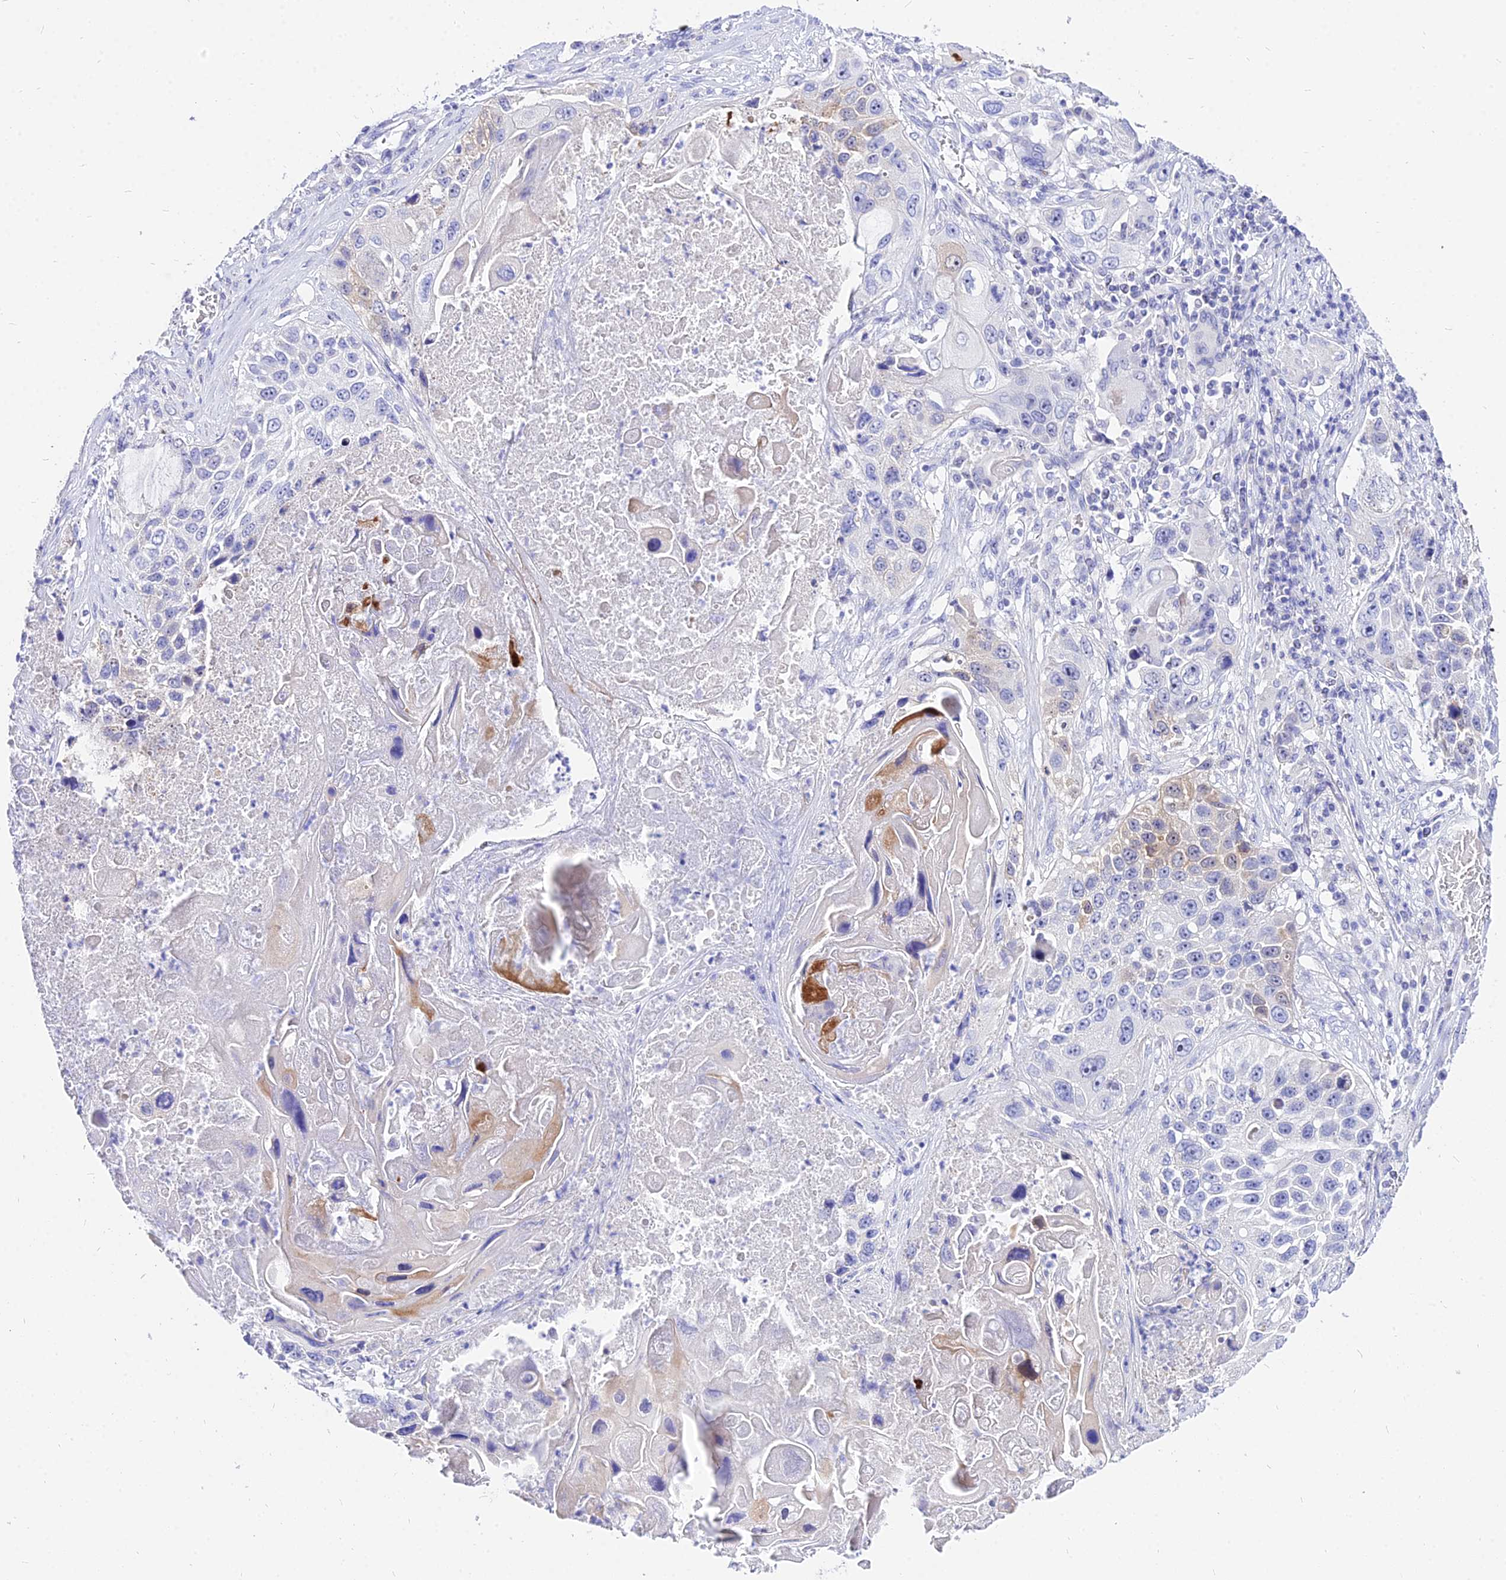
{"staining": {"intensity": "negative", "quantity": "none", "location": "none"}, "tissue": "lung cancer", "cell_type": "Tumor cells", "image_type": "cancer", "snomed": [{"axis": "morphology", "description": "Squamous cell carcinoma, NOS"}, {"axis": "topography", "description": "Lung"}], "caption": "Photomicrograph shows no significant protein staining in tumor cells of lung squamous cell carcinoma.", "gene": "CARD18", "patient": {"sex": "male", "age": 61}}